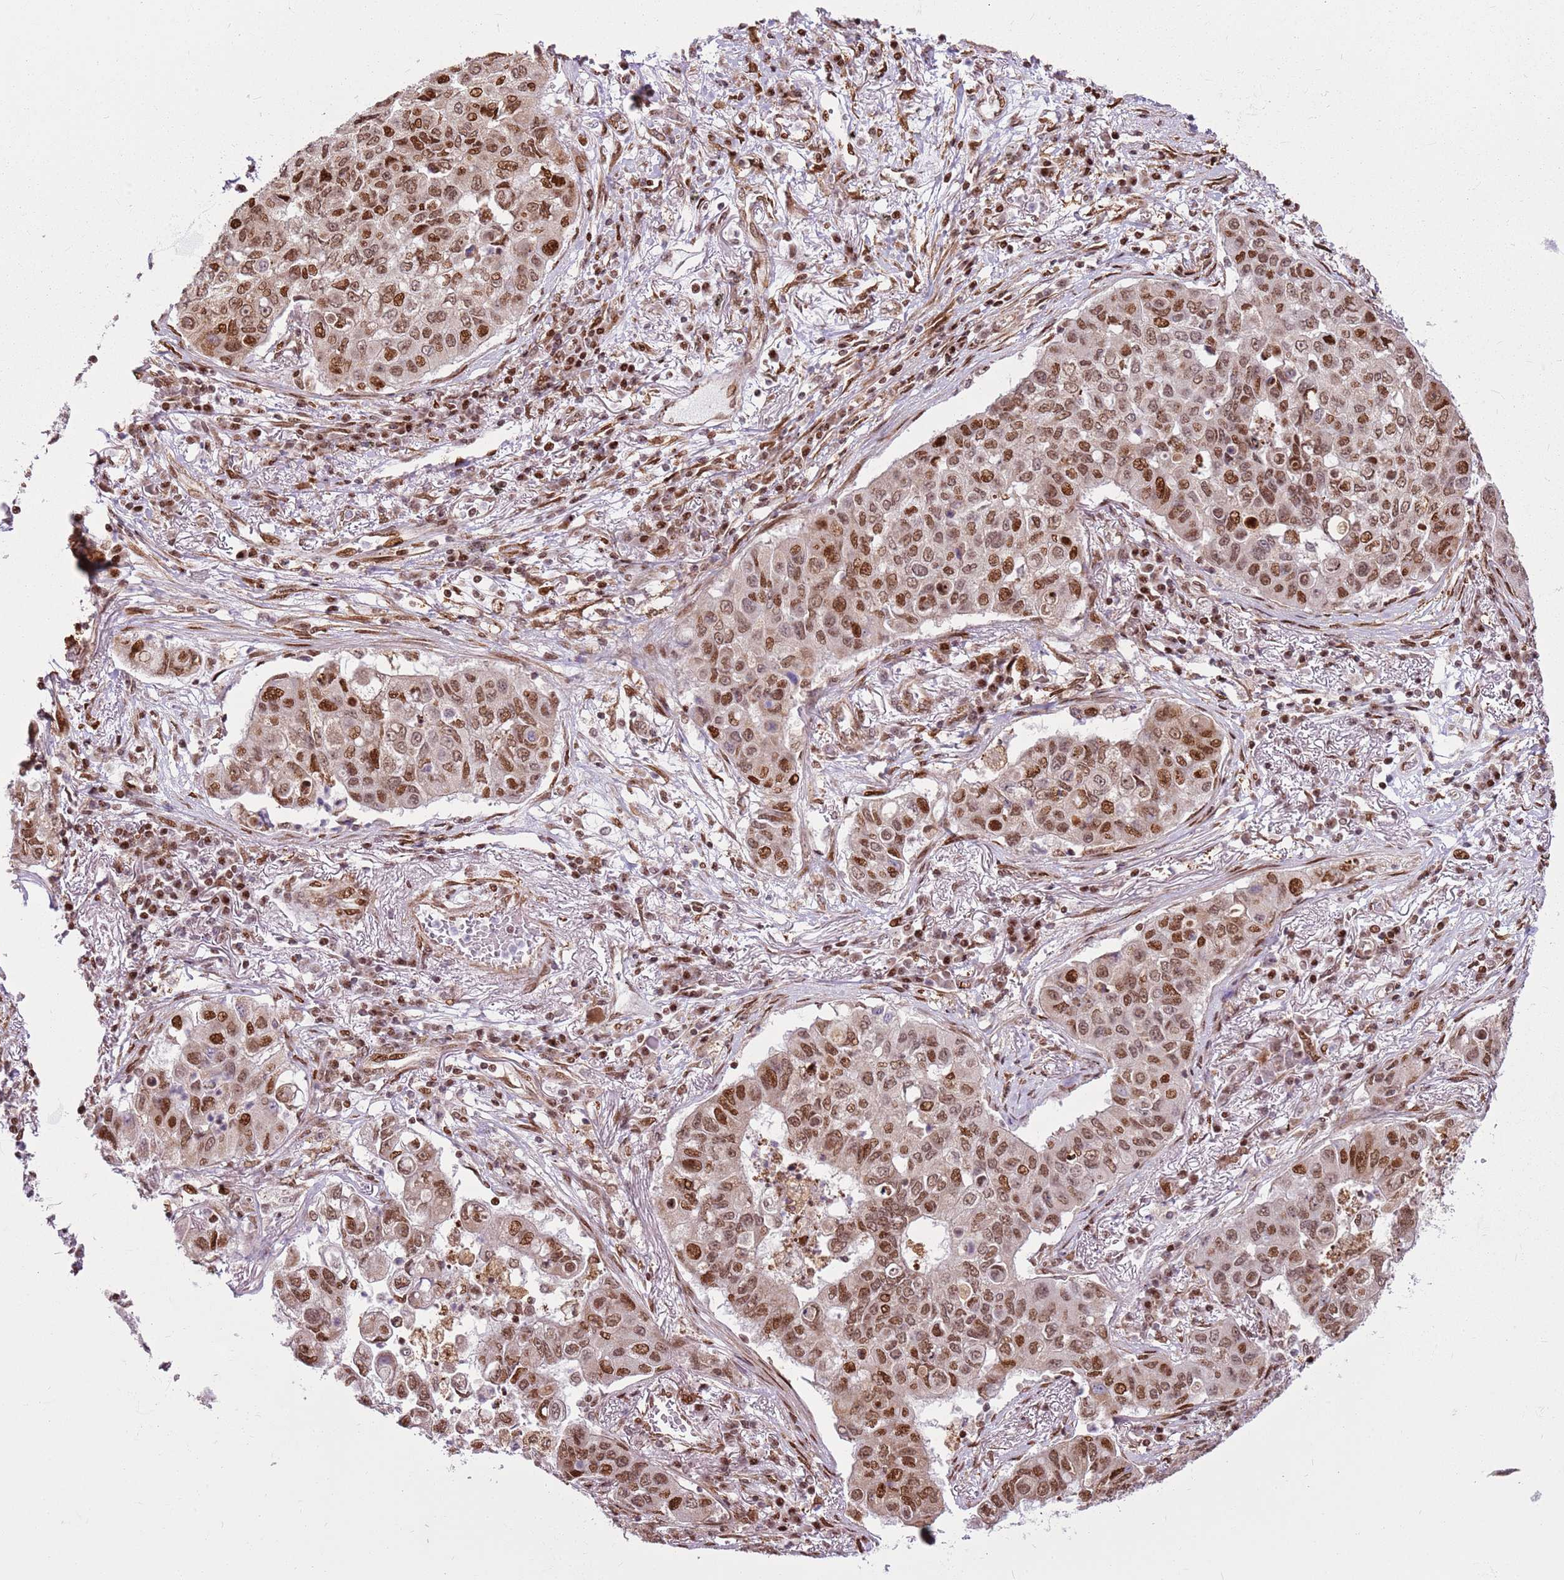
{"staining": {"intensity": "moderate", "quantity": ">75%", "location": "nuclear"}, "tissue": "lung cancer", "cell_type": "Tumor cells", "image_type": "cancer", "snomed": [{"axis": "morphology", "description": "Squamous cell carcinoma, NOS"}, {"axis": "topography", "description": "Lung"}], "caption": "The photomicrograph demonstrates a brown stain indicating the presence of a protein in the nuclear of tumor cells in lung cancer.", "gene": "PCTP", "patient": {"sex": "male", "age": 74}}